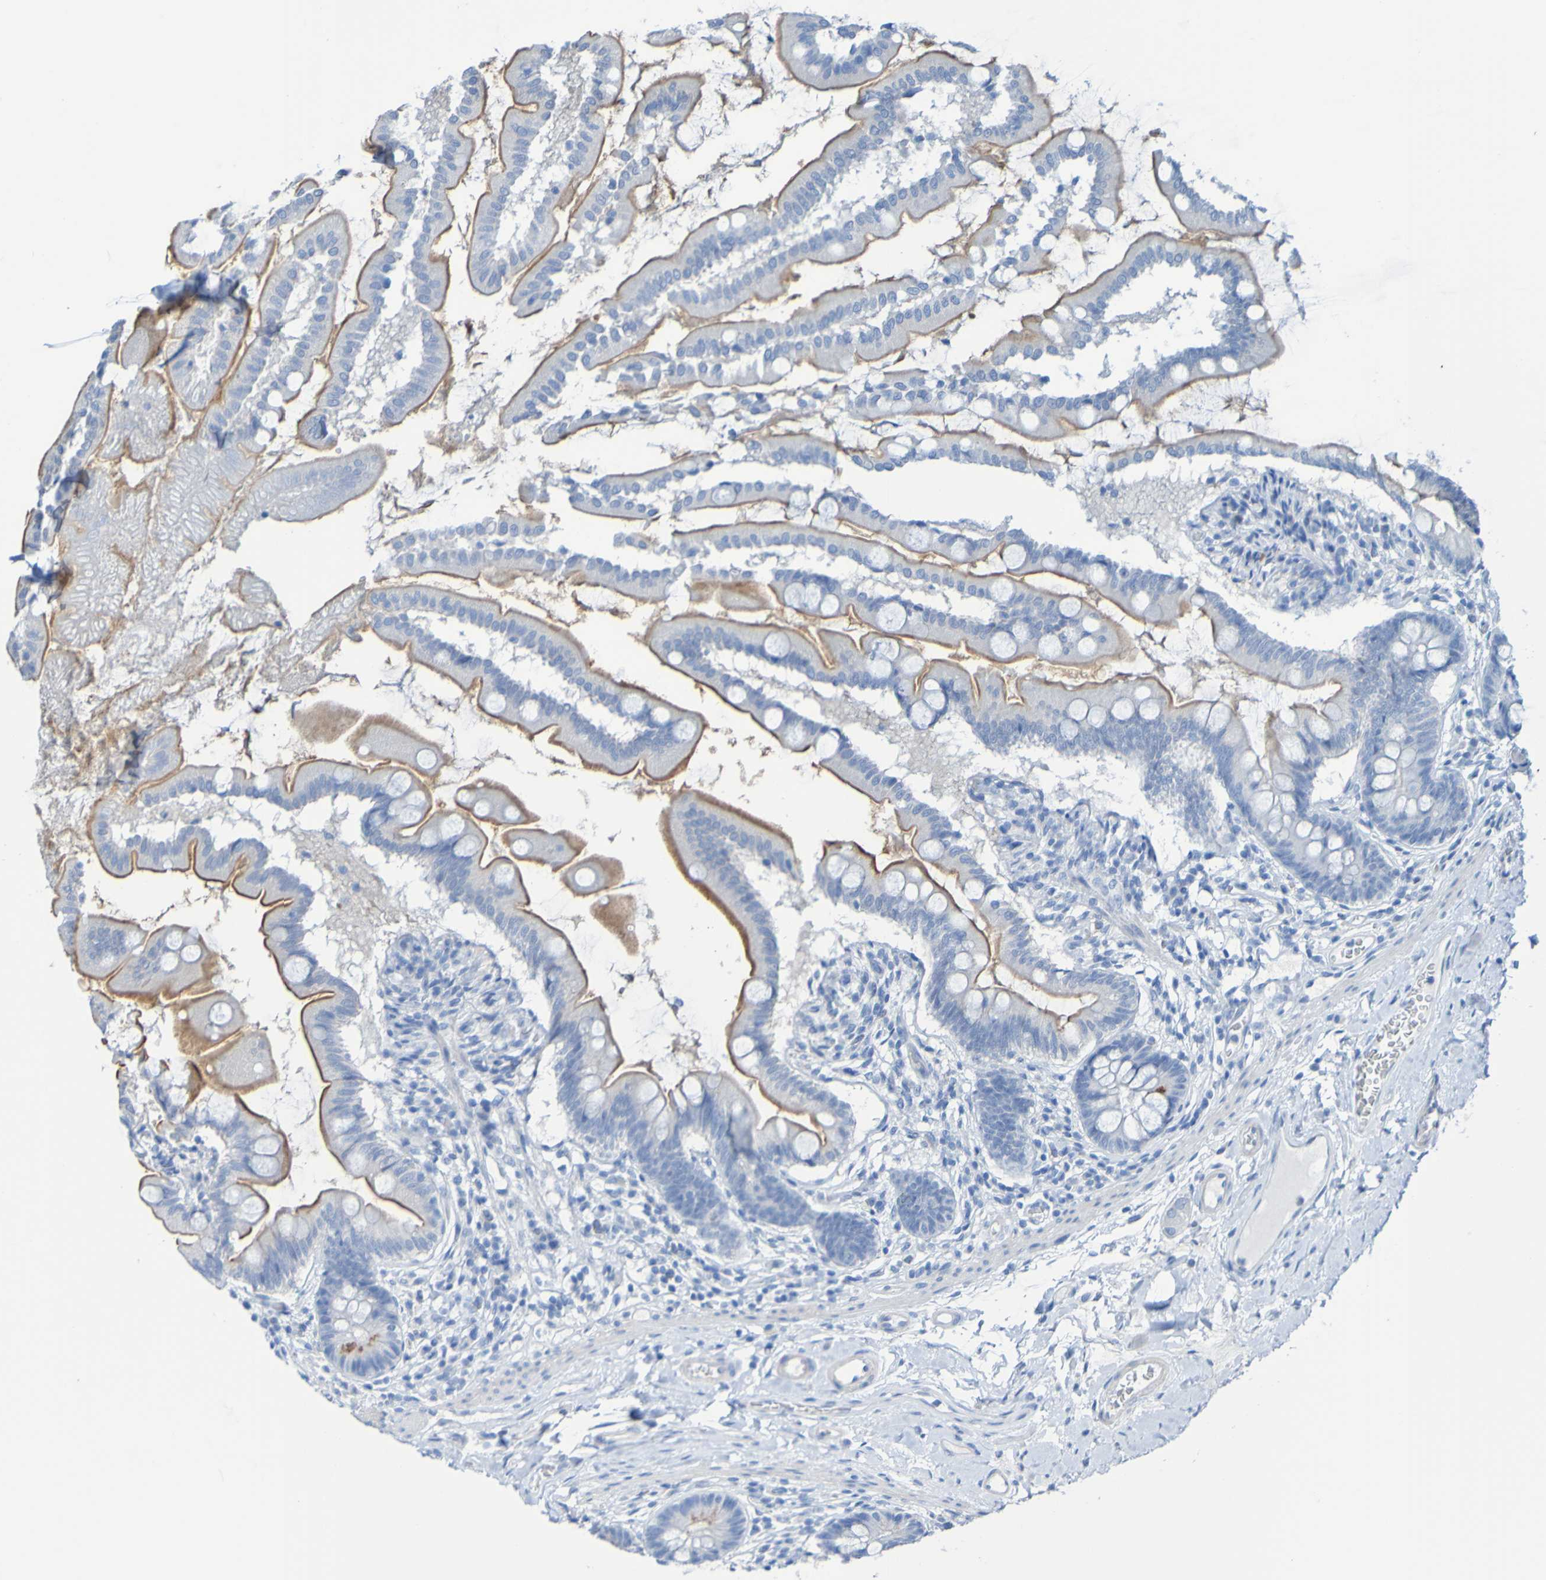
{"staining": {"intensity": "moderate", "quantity": ">75%", "location": "cytoplasmic/membranous"}, "tissue": "small intestine", "cell_type": "Glandular cells", "image_type": "normal", "snomed": [{"axis": "morphology", "description": "Normal tissue, NOS"}, {"axis": "topography", "description": "Small intestine"}], "caption": "Protein staining of normal small intestine demonstrates moderate cytoplasmic/membranous staining in approximately >75% of glandular cells.", "gene": "ACMSD", "patient": {"sex": "female", "age": 56}}